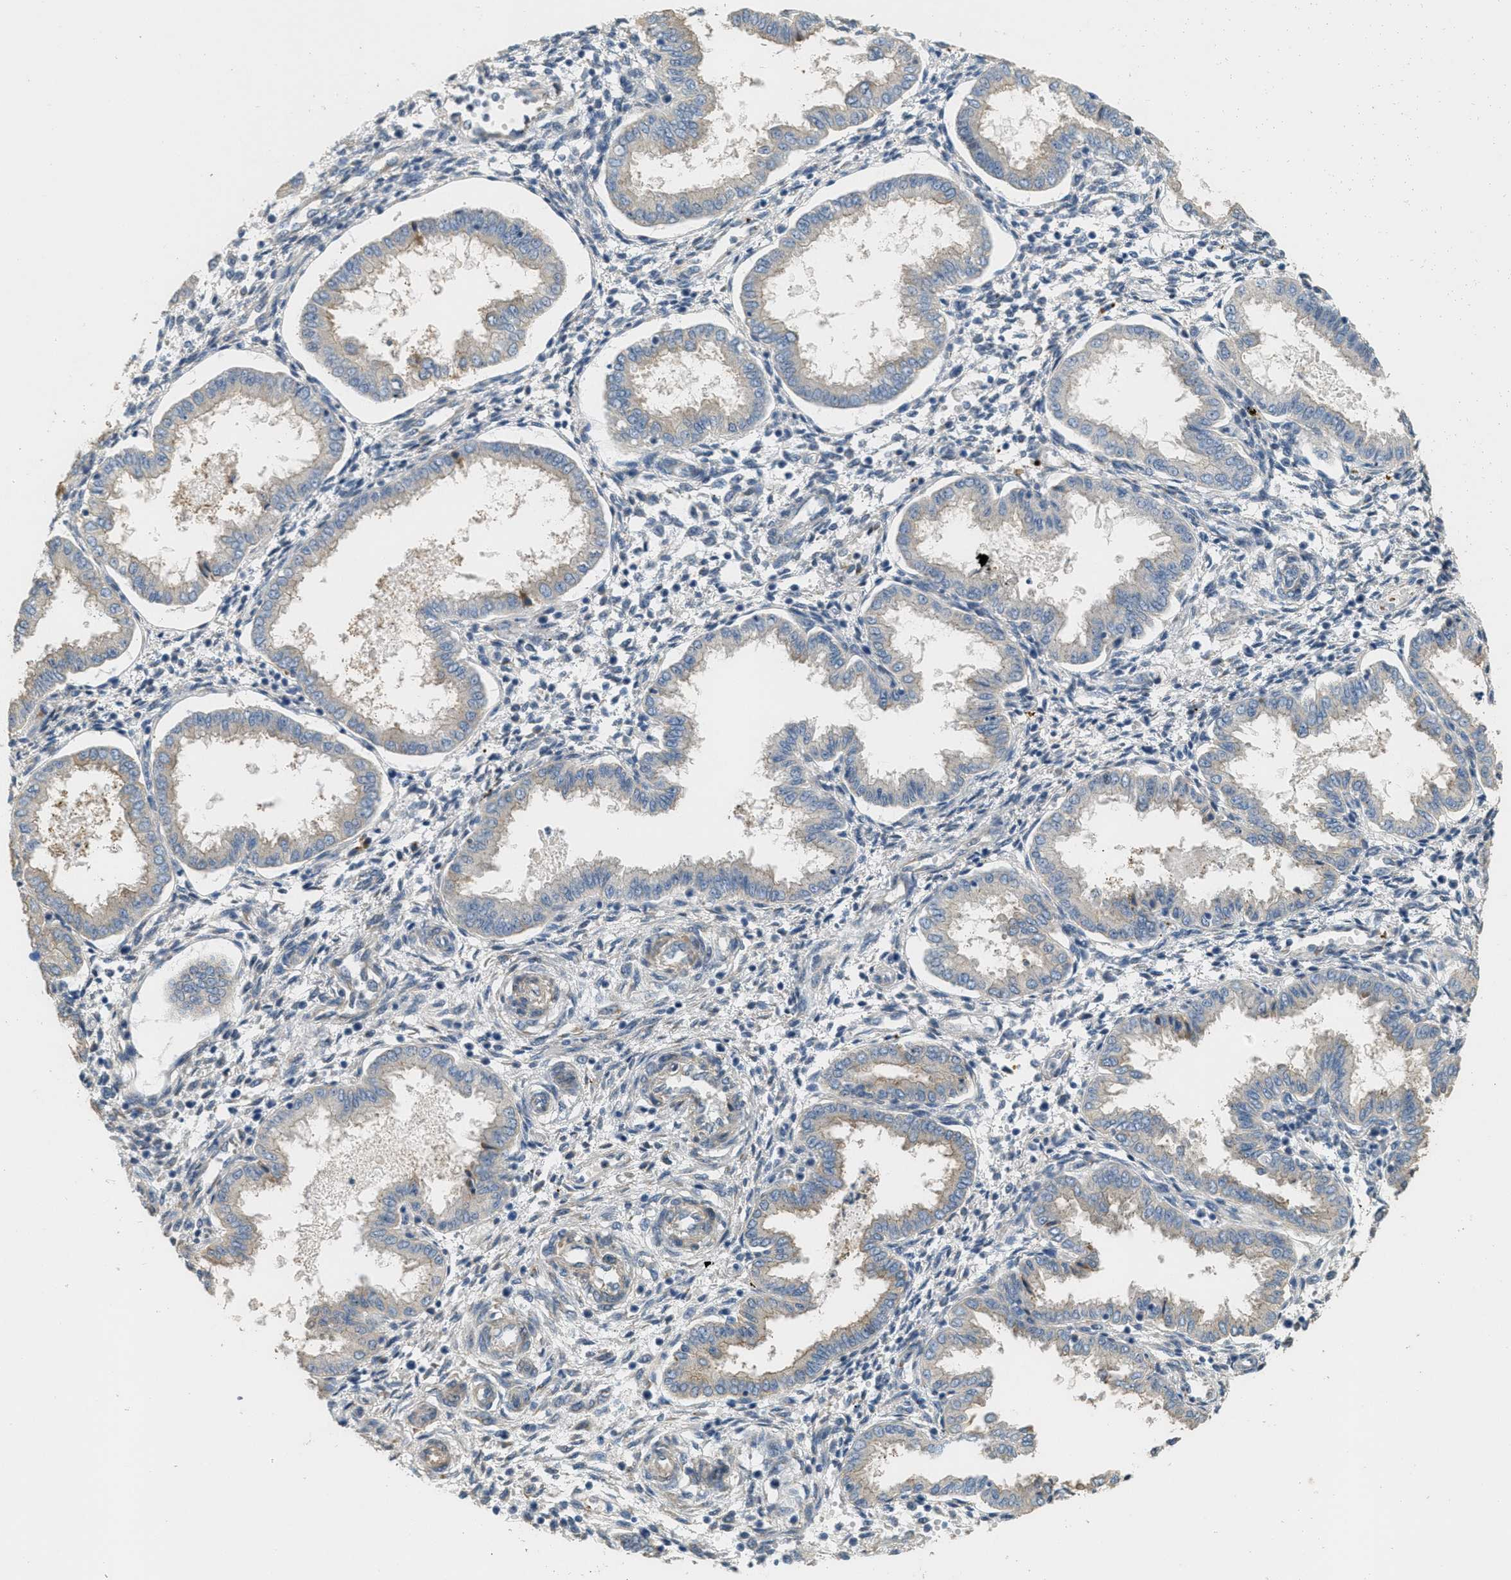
{"staining": {"intensity": "negative", "quantity": "none", "location": "none"}, "tissue": "endometrium", "cell_type": "Cells in endometrial stroma", "image_type": "normal", "snomed": [{"axis": "morphology", "description": "Normal tissue, NOS"}, {"axis": "topography", "description": "Endometrium"}], "caption": "DAB immunohistochemical staining of normal endometrium shows no significant positivity in cells in endometrial stroma. (DAB immunohistochemistry (IHC) with hematoxylin counter stain).", "gene": "ADCY5", "patient": {"sex": "female", "age": 33}}